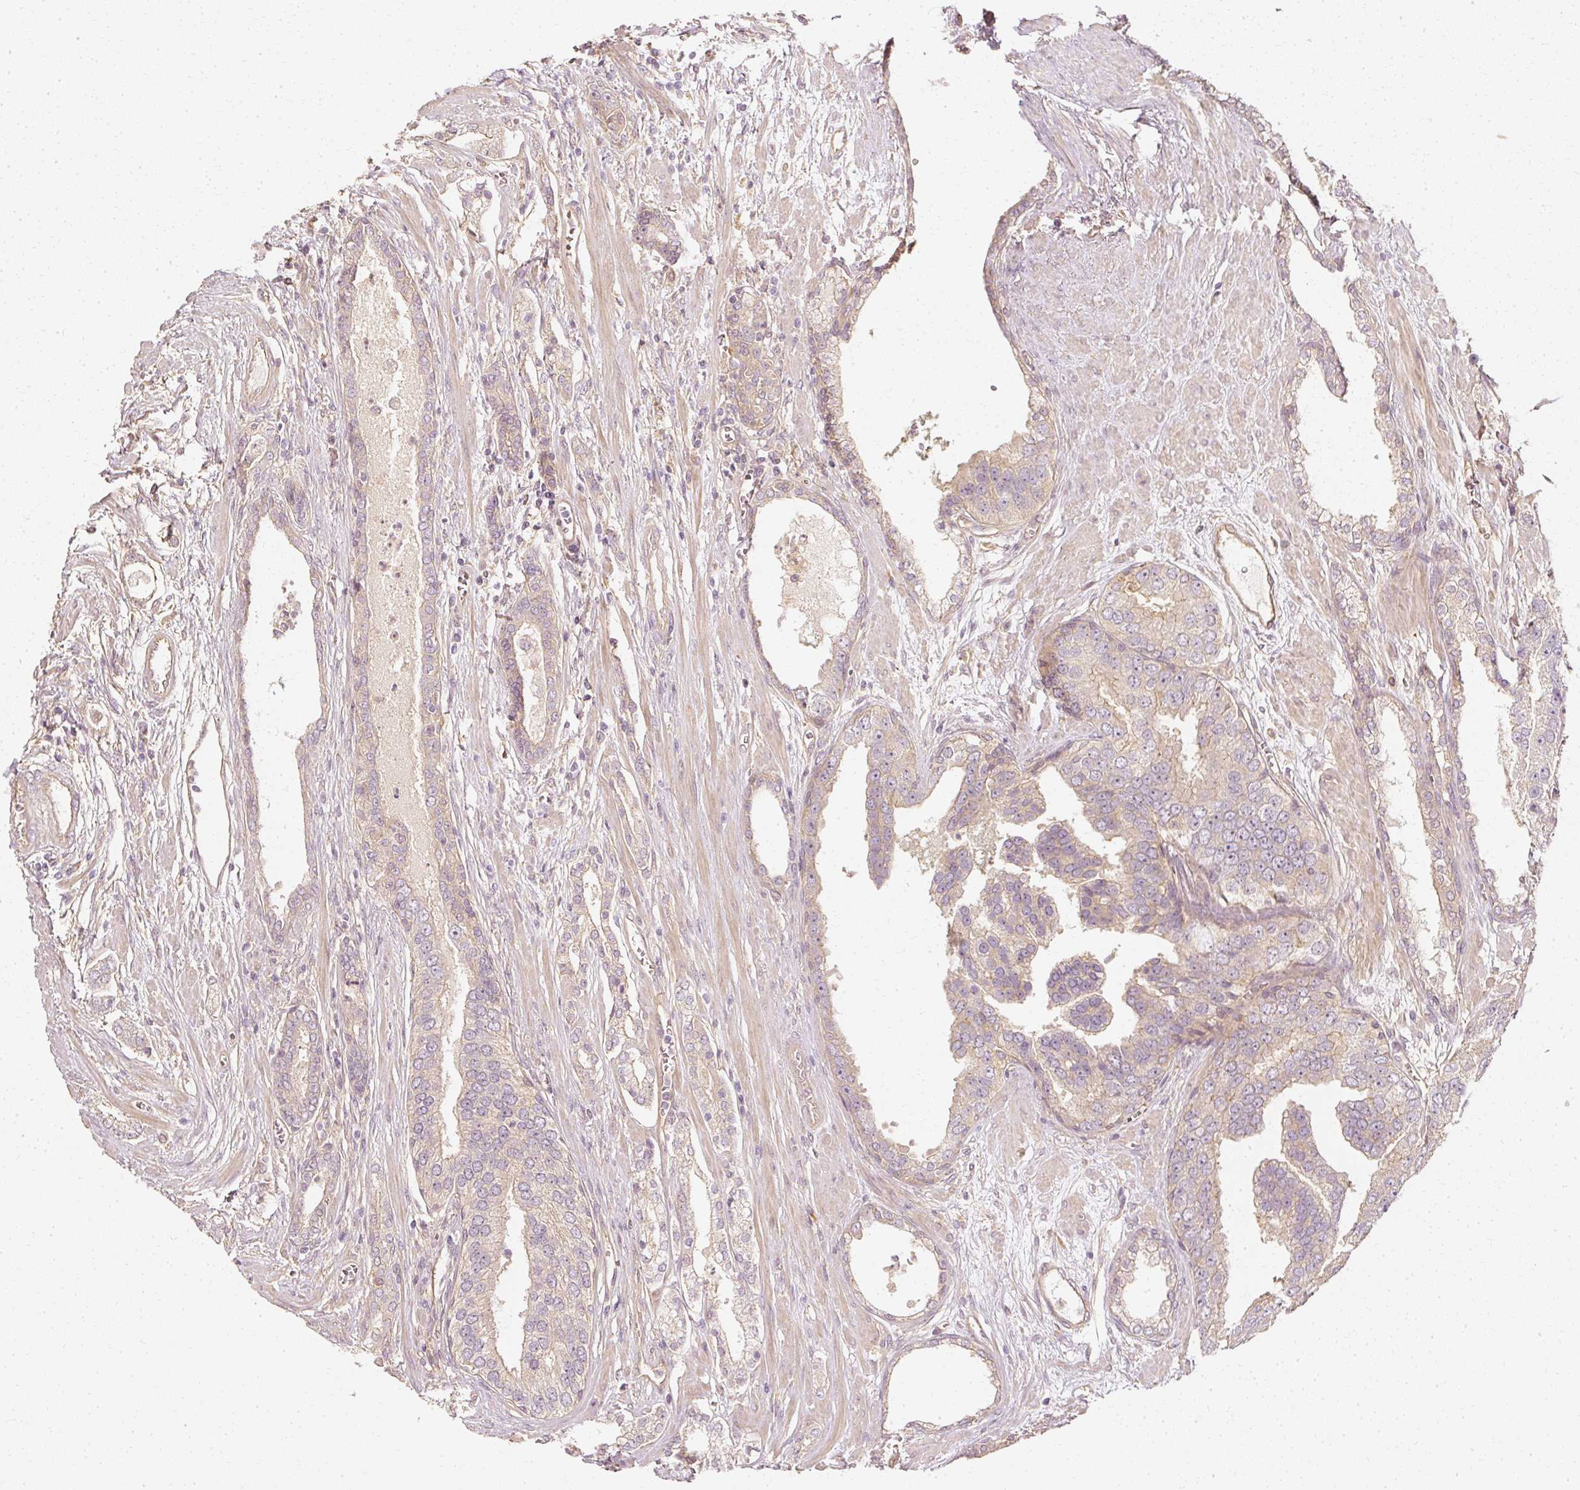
{"staining": {"intensity": "negative", "quantity": "none", "location": "none"}, "tissue": "prostate cancer", "cell_type": "Tumor cells", "image_type": "cancer", "snomed": [{"axis": "morphology", "description": "Adenocarcinoma, High grade"}, {"axis": "topography", "description": "Prostate"}], "caption": "An immunohistochemistry (IHC) image of prostate cancer is shown. There is no staining in tumor cells of prostate cancer.", "gene": "GNAQ", "patient": {"sex": "male", "age": 71}}